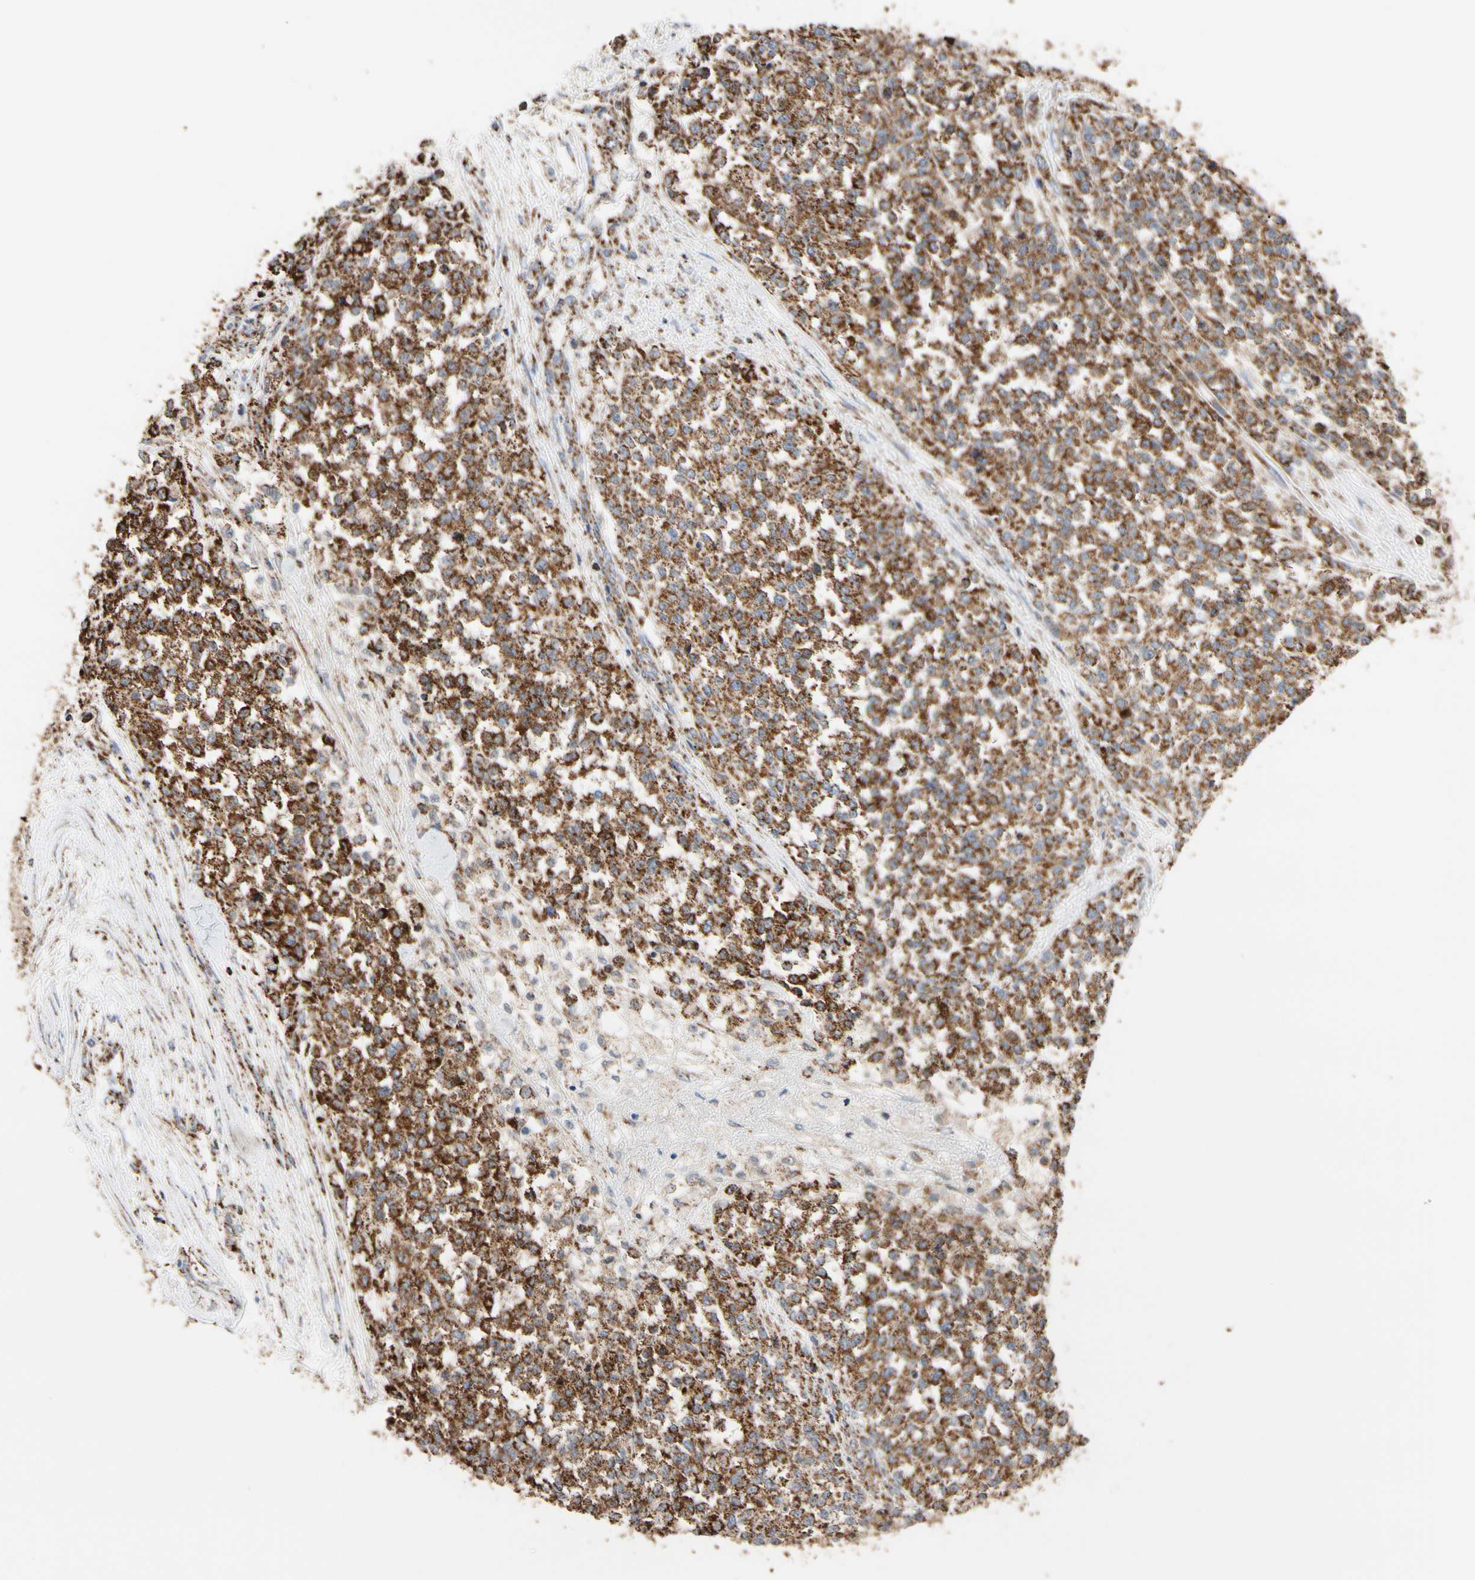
{"staining": {"intensity": "strong", "quantity": ">75%", "location": "cytoplasmic/membranous"}, "tissue": "testis cancer", "cell_type": "Tumor cells", "image_type": "cancer", "snomed": [{"axis": "morphology", "description": "Seminoma, NOS"}, {"axis": "topography", "description": "Testis"}], "caption": "Testis seminoma tissue displays strong cytoplasmic/membranous staining in about >75% of tumor cells", "gene": "FAM110B", "patient": {"sex": "male", "age": 59}}